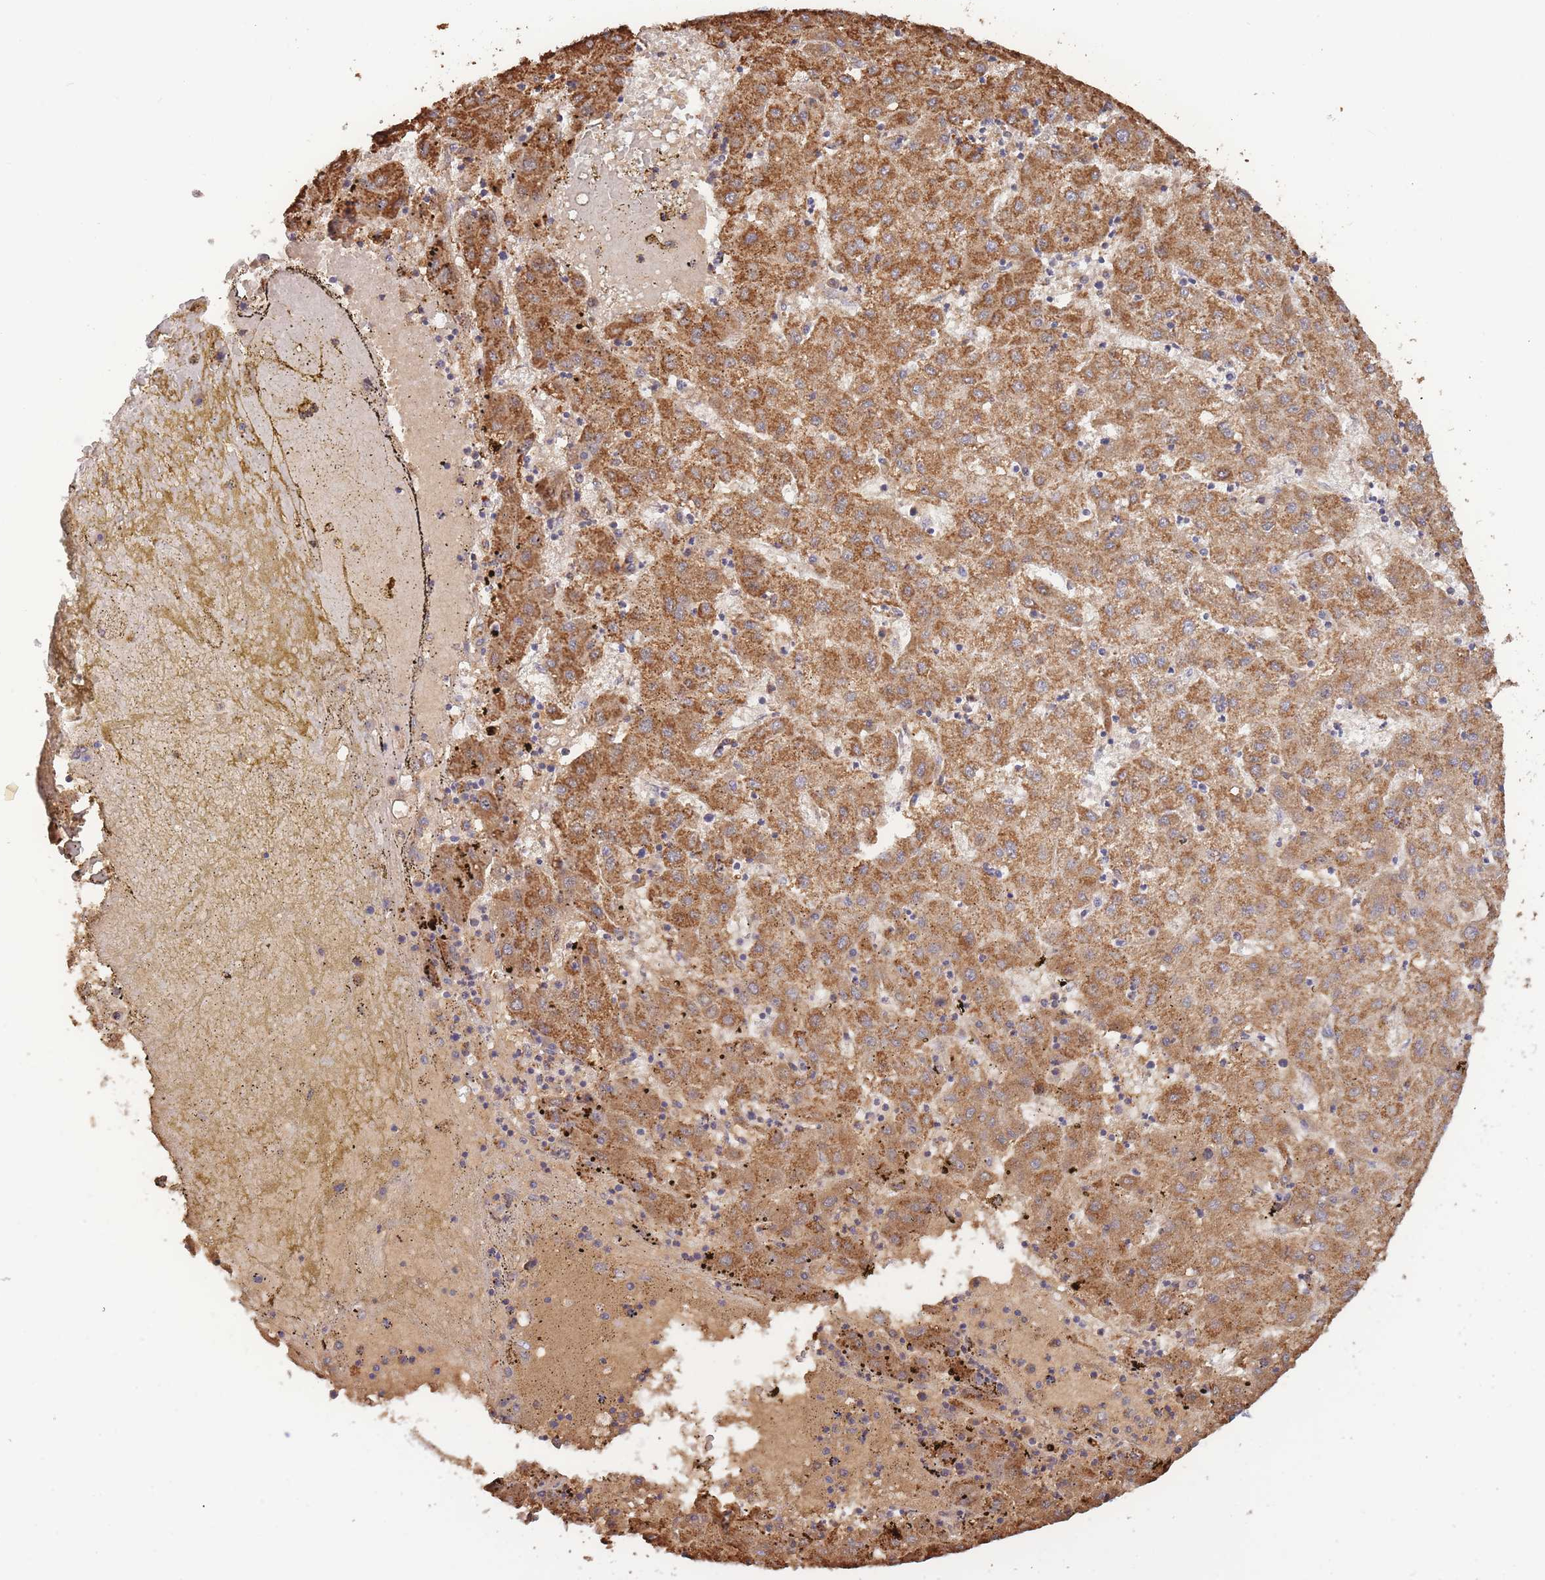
{"staining": {"intensity": "moderate", "quantity": ">75%", "location": "cytoplasmic/membranous"}, "tissue": "liver cancer", "cell_type": "Tumor cells", "image_type": "cancer", "snomed": [{"axis": "morphology", "description": "Carcinoma, Hepatocellular, NOS"}, {"axis": "topography", "description": "Liver"}], "caption": "Immunohistochemical staining of human liver cancer (hepatocellular carcinoma) demonstrates medium levels of moderate cytoplasmic/membranous expression in about >75% of tumor cells.", "gene": "MRPL17", "patient": {"sex": "male", "age": 72}}